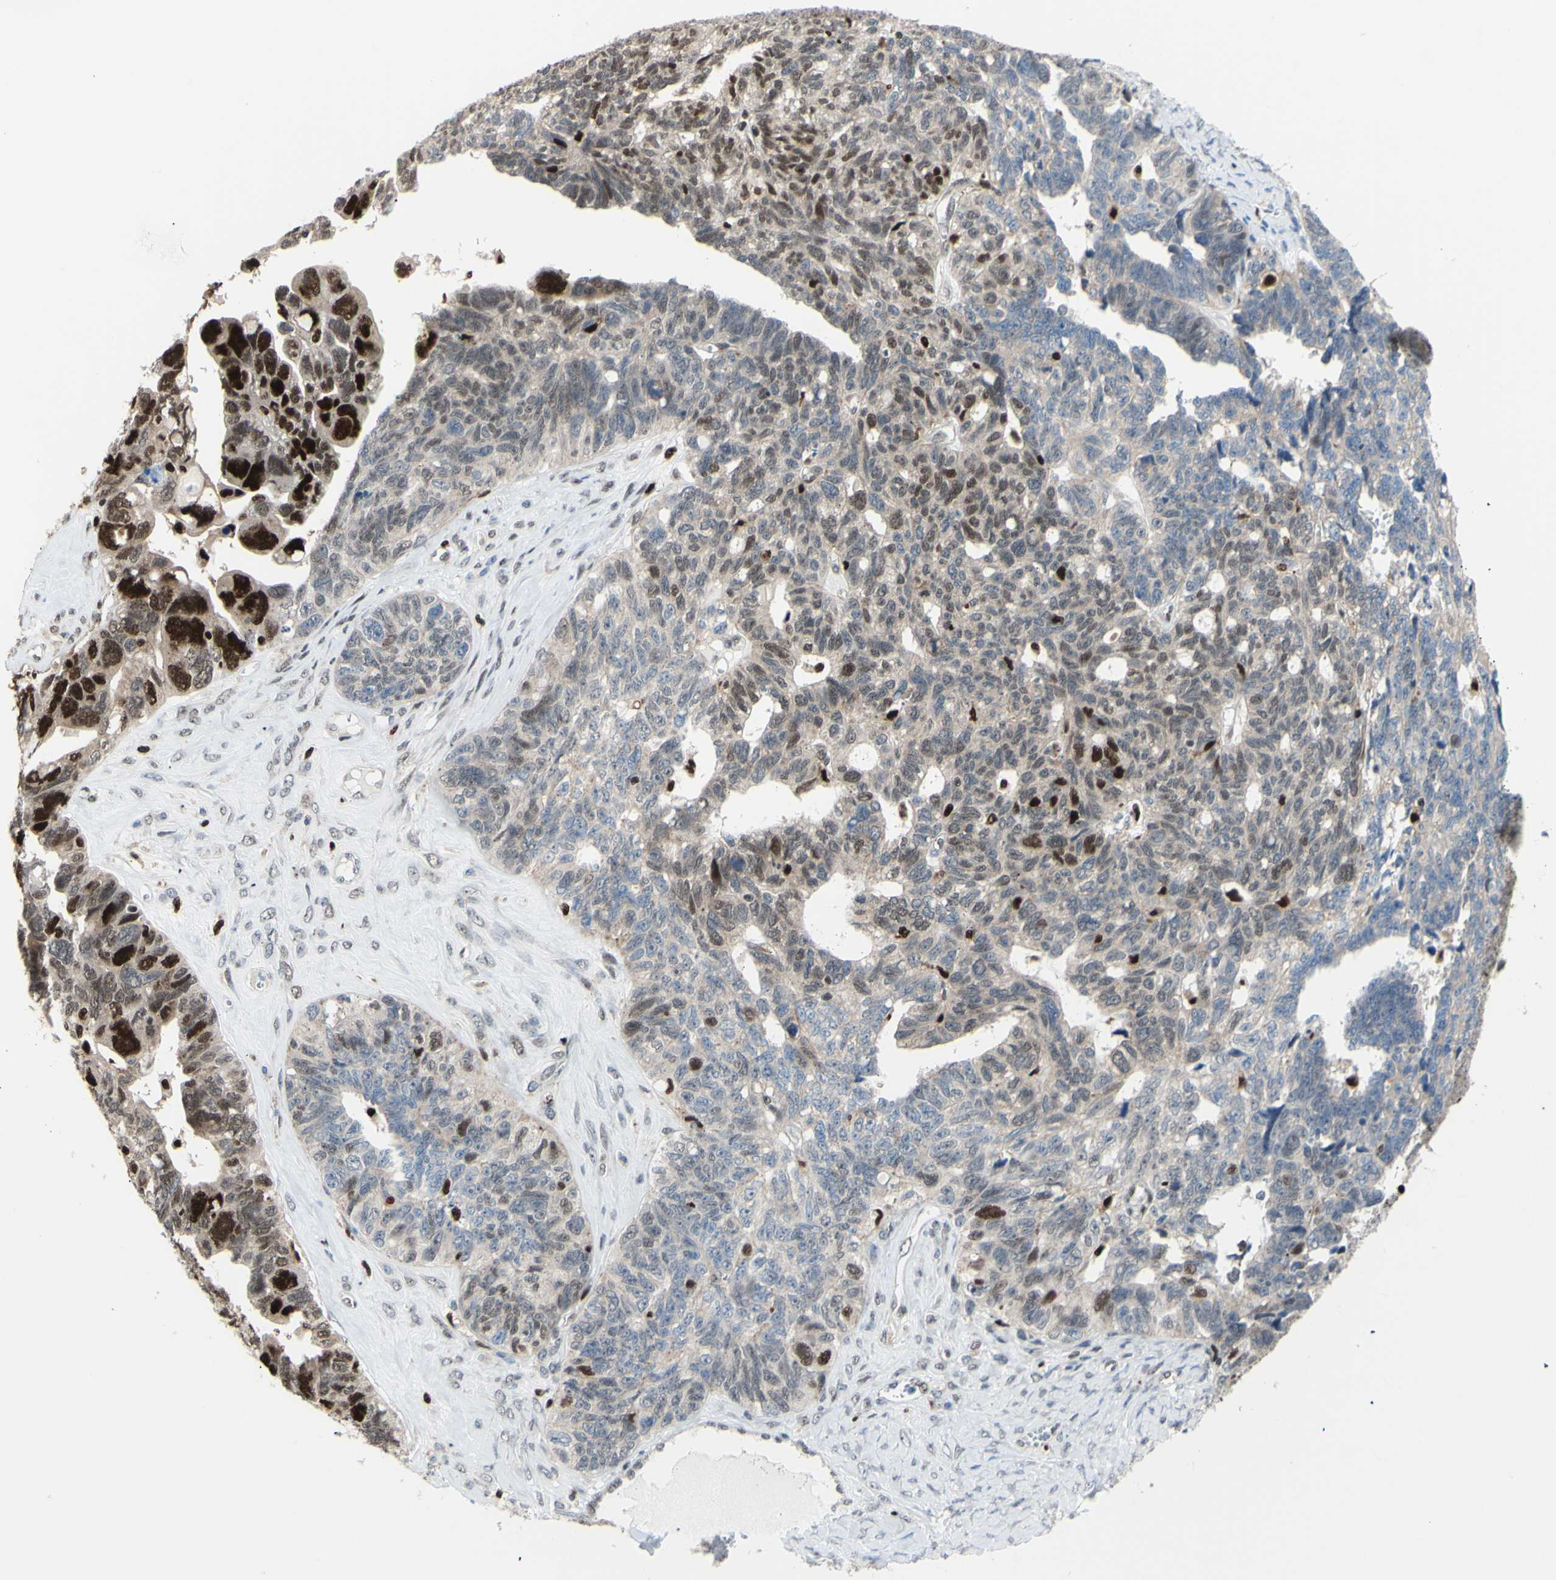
{"staining": {"intensity": "strong", "quantity": "25%-75%", "location": "cytoplasmic/membranous,nuclear"}, "tissue": "ovarian cancer", "cell_type": "Tumor cells", "image_type": "cancer", "snomed": [{"axis": "morphology", "description": "Cystadenocarcinoma, serous, NOS"}, {"axis": "topography", "description": "Ovary"}], "caption": "The image demonstrates staining of ovarian cancer (serous cystadenocarcinoma), revealing strong cytoplasmic/membranous and nuclear protein expression (brown color) within tumor cells. The staining was performed using DAB to visualize the protein expression in brown, while the nuclei were stained in blue with hematoxylin (Magnification: 20x).", "gene": "EED", "patient": {"sex": "female", "age": 79}}